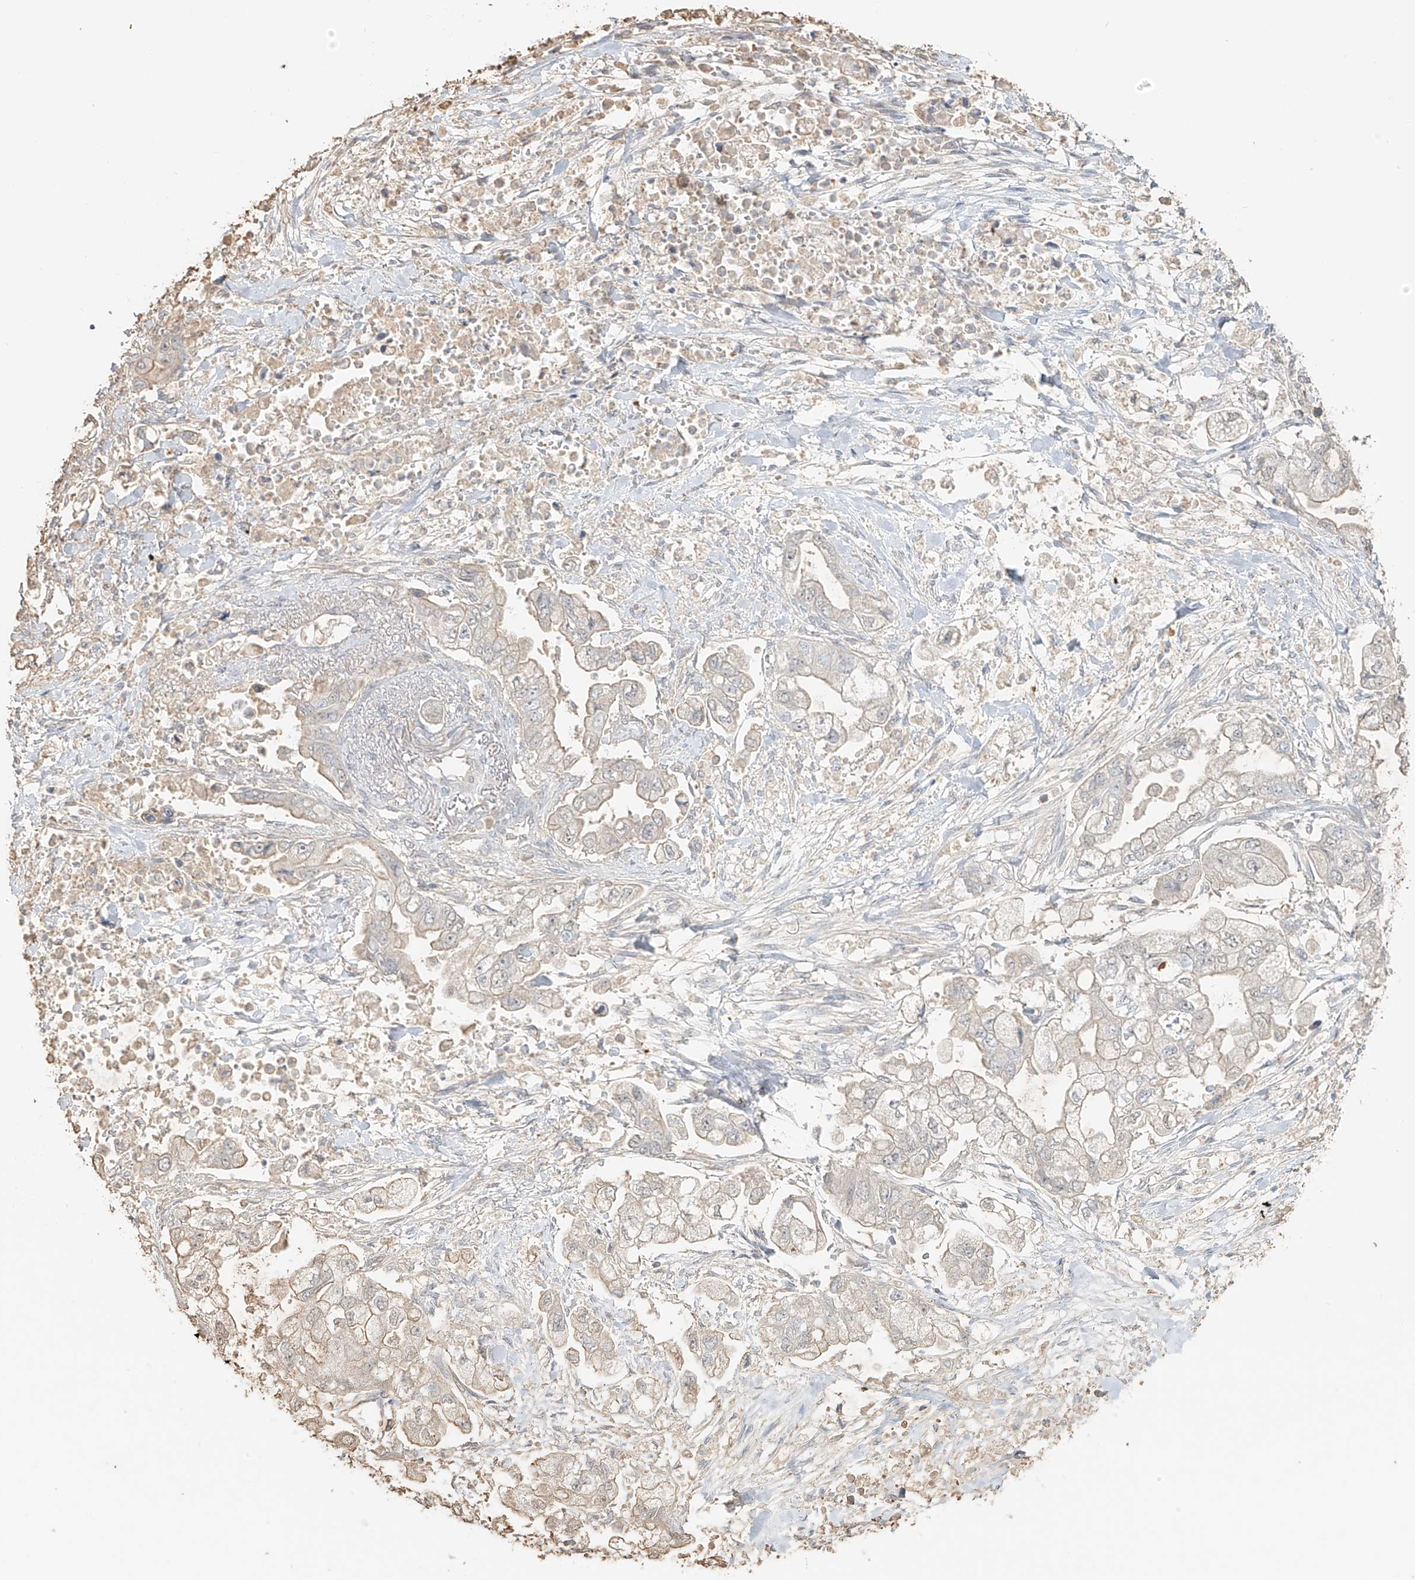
{"staining": {"intensity": "moderate", "quantity": "<25%", "location": "cytoplasmic/membranous"}, "tissue": "stomach cancer", "cell_type": "Tumor cells", "image_type": "cancer", "snomed": [{"axis": "morphology", "description": "Normal tissue, NOS"}, {"axis": "morphology", "description": "Adenocarcinoma, NOS"}, {"axis": "topography", "description": "Stomach"}], "caption": "Immunohistochemical staining of human adenocarcinoma (stomach) displays moderate cytoplasmic/membranous protein staining in approximately <25% of tumor cells. (DAB (3,3'-diaminobenzidine) IHC with brightfield microscopy, high magnification).", "gene": "NPHS1", "patient": {"sex": "male", "age": 62}}